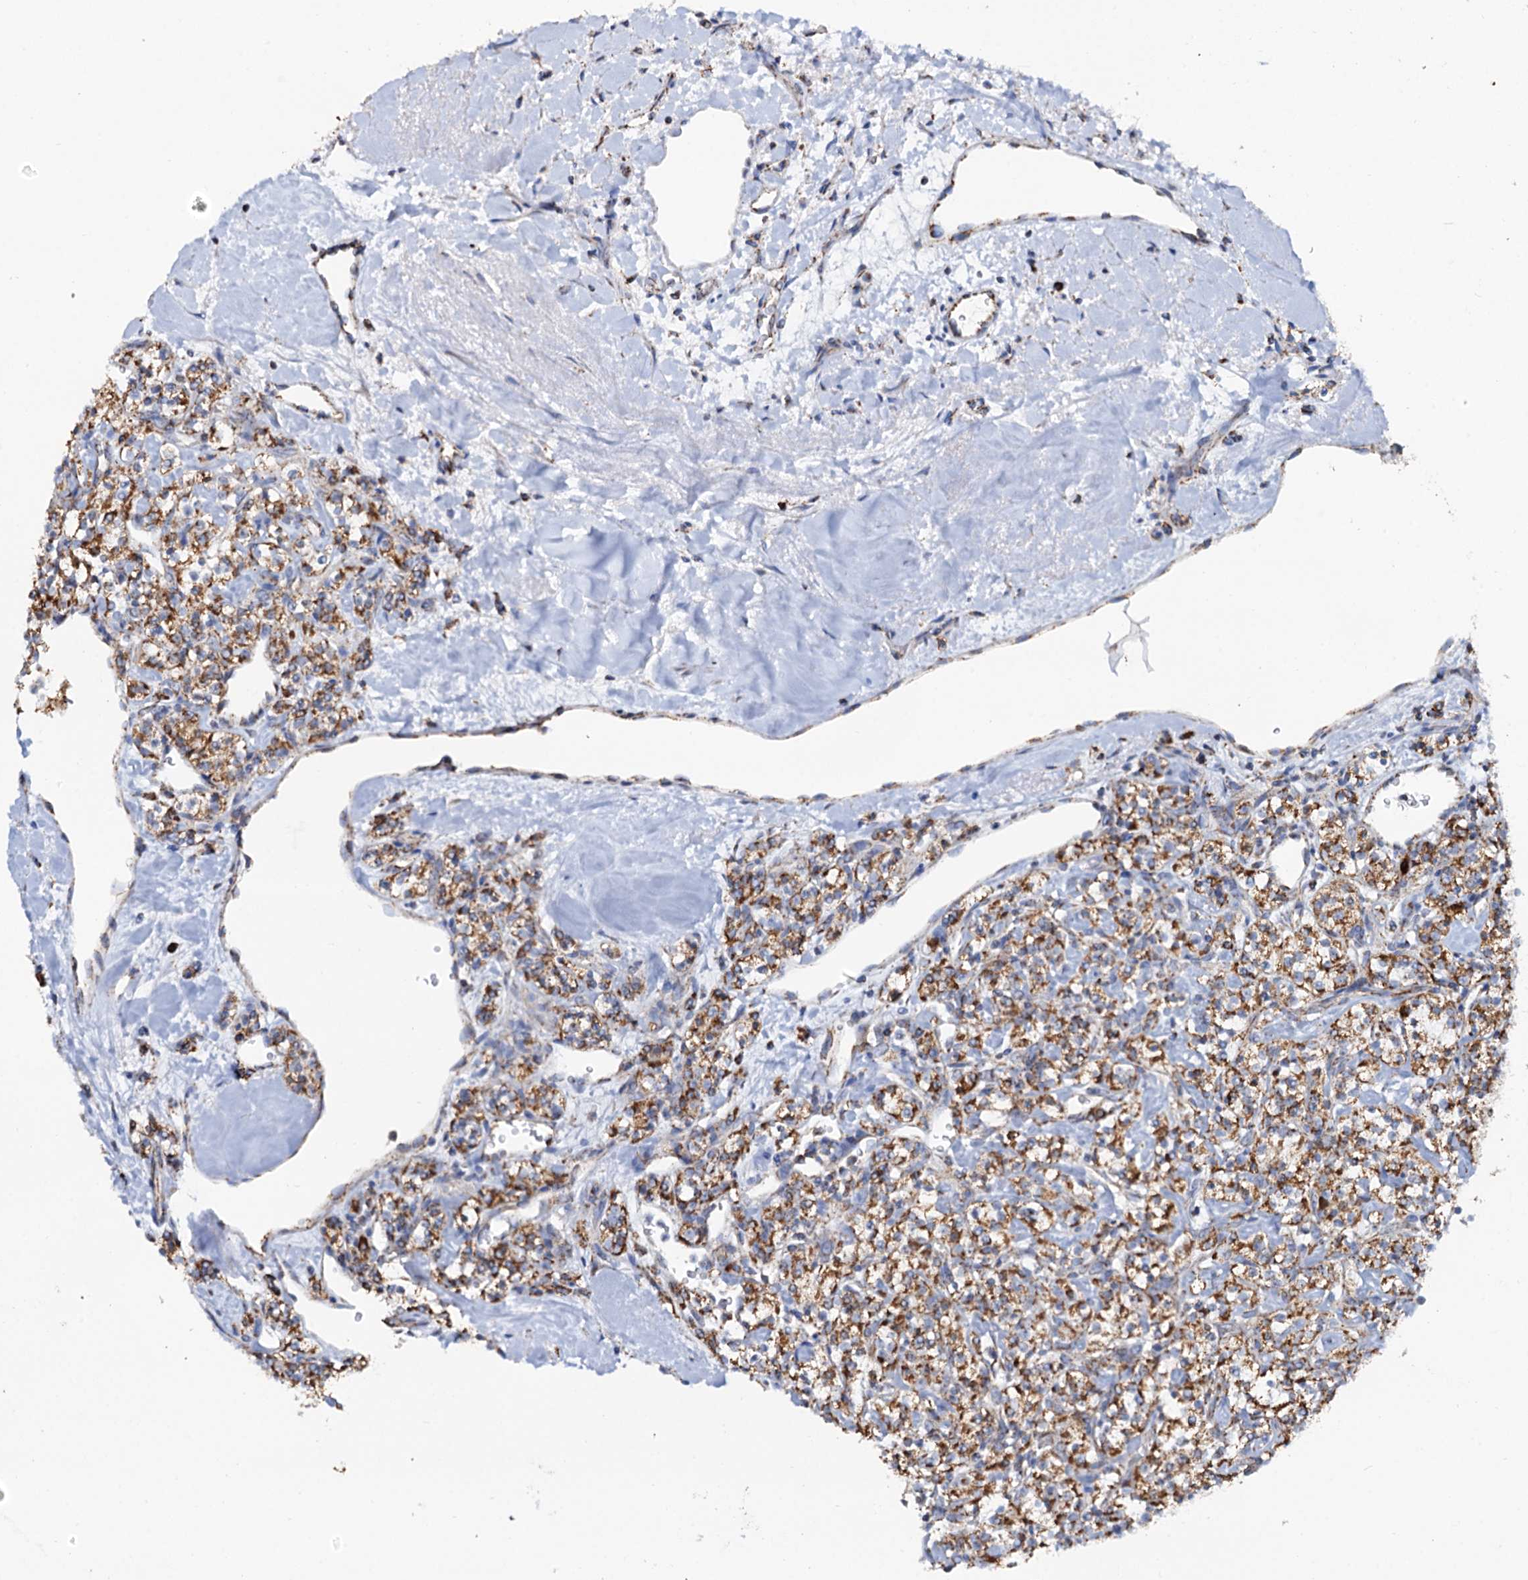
{"staining": {"intensity": "strong", "quantity": ">75%", "location": "cytoplasmic/membranous"}, "tissue": "renal cancer", "cell_type": "Tumor cells", "image_type": "cancer", "snomed": [{"axis": "morphology", "description": "Adenocarcinoma, NOS"}, {"axis": "topography", "description": "Kidney"}], "caption": "Protein expression by IHC reveals strong cytoplasmic/membranous staining in approximately >75% of tumor cells in adenocarcinoma (renal).", "gene": "C2CD3", "patient": {"sex": "male", "age": 77}}